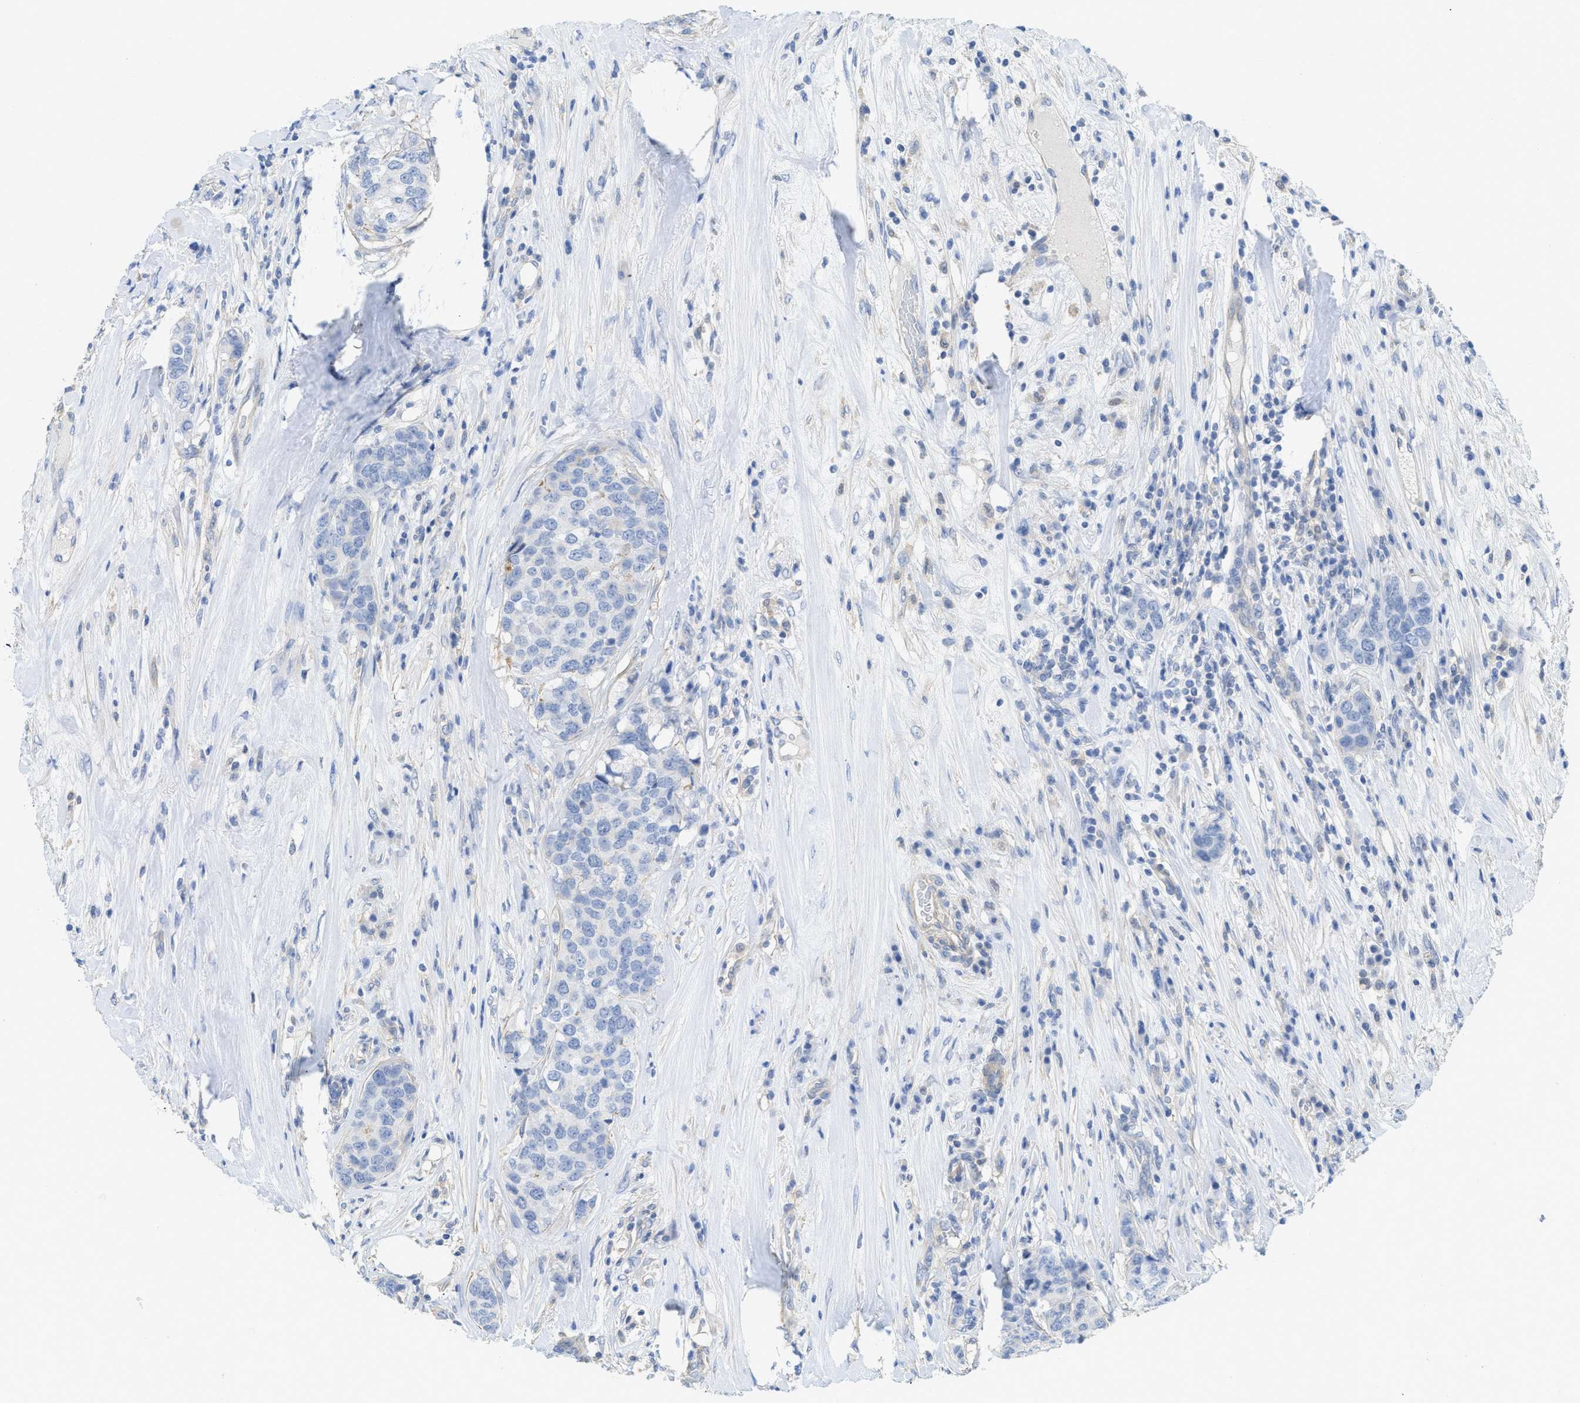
{"staining": {"intensity": "negative", "quantity": "none", "location": "none"}, "tissue": "breast cancer", "cell_type": "Tumor cells", "image_type": "cancer", "snomed": [{"axis": "morphology", "description": "Lobular carcinoma"}, {"axis": "topography", "description": "Breast"}], "caption": "DAB (3,3'-diaminobenzidine) immunohistochemical staining of human breast cancer (lobular carcinoma) displays no significant positivity in tumor cells. (DAB (3,3'-diaminobenzidine) immunohistochemistry with hematoxylin counter stain).", "gene": "MYL3", "patient": {"sex": "female", "age": 59}}